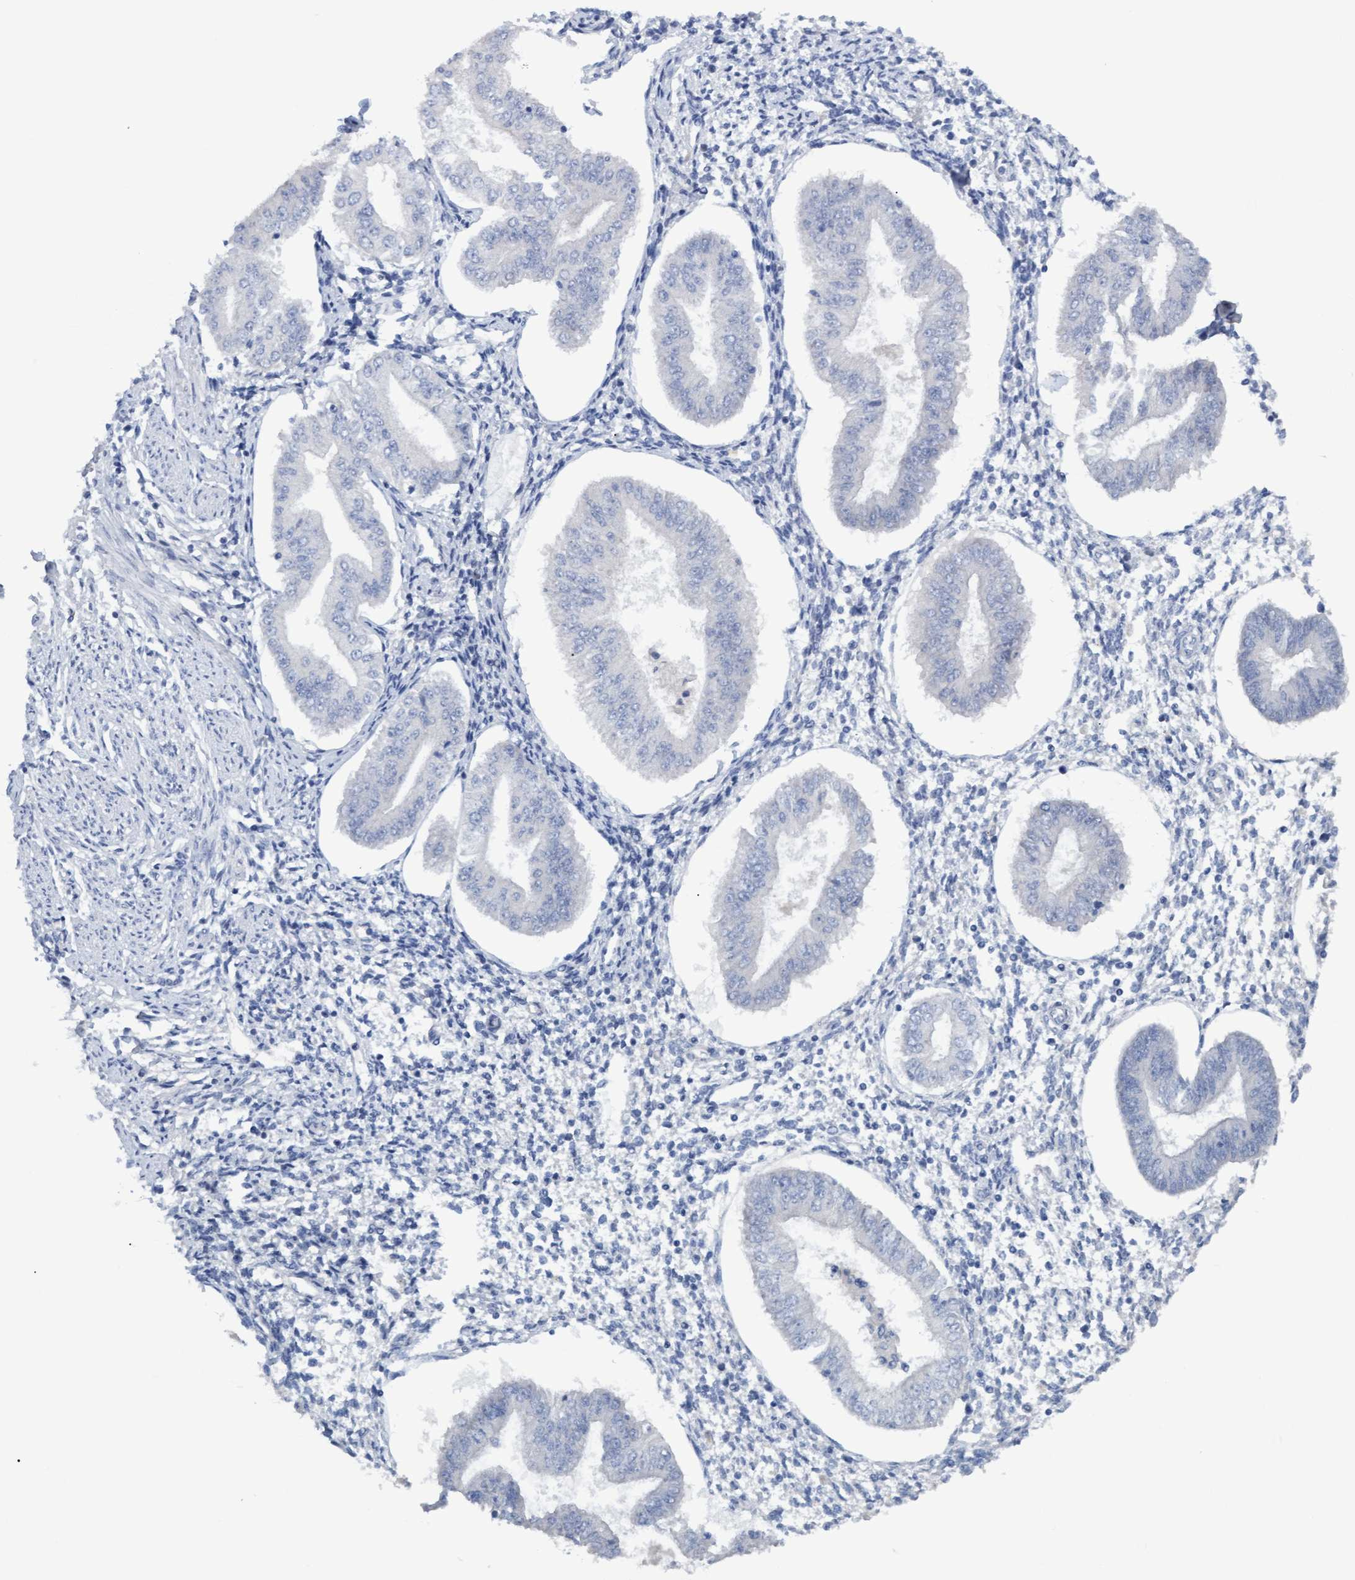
{"staining": {"intensity": "negative", "quantity": "none", "location": "none"}, "tissue": "endometrium", "cell_type": "Cells in endometrial stroma", "image_type": "normal", "snomed": [{"axis": "morphology", "description": "Normal tissue, NOS"}, {"axis": "topography", "description": "Endometrium"}], "caption": "This histopathology image is of benign endometrium stained with immunohistochemistry to label a protein in brown with the nuclei are counter-stained blue. There is no expression in cells in endometrial stroma.", "gene": "STXBP1", "patient": {"sex": "female", "age": 50}}